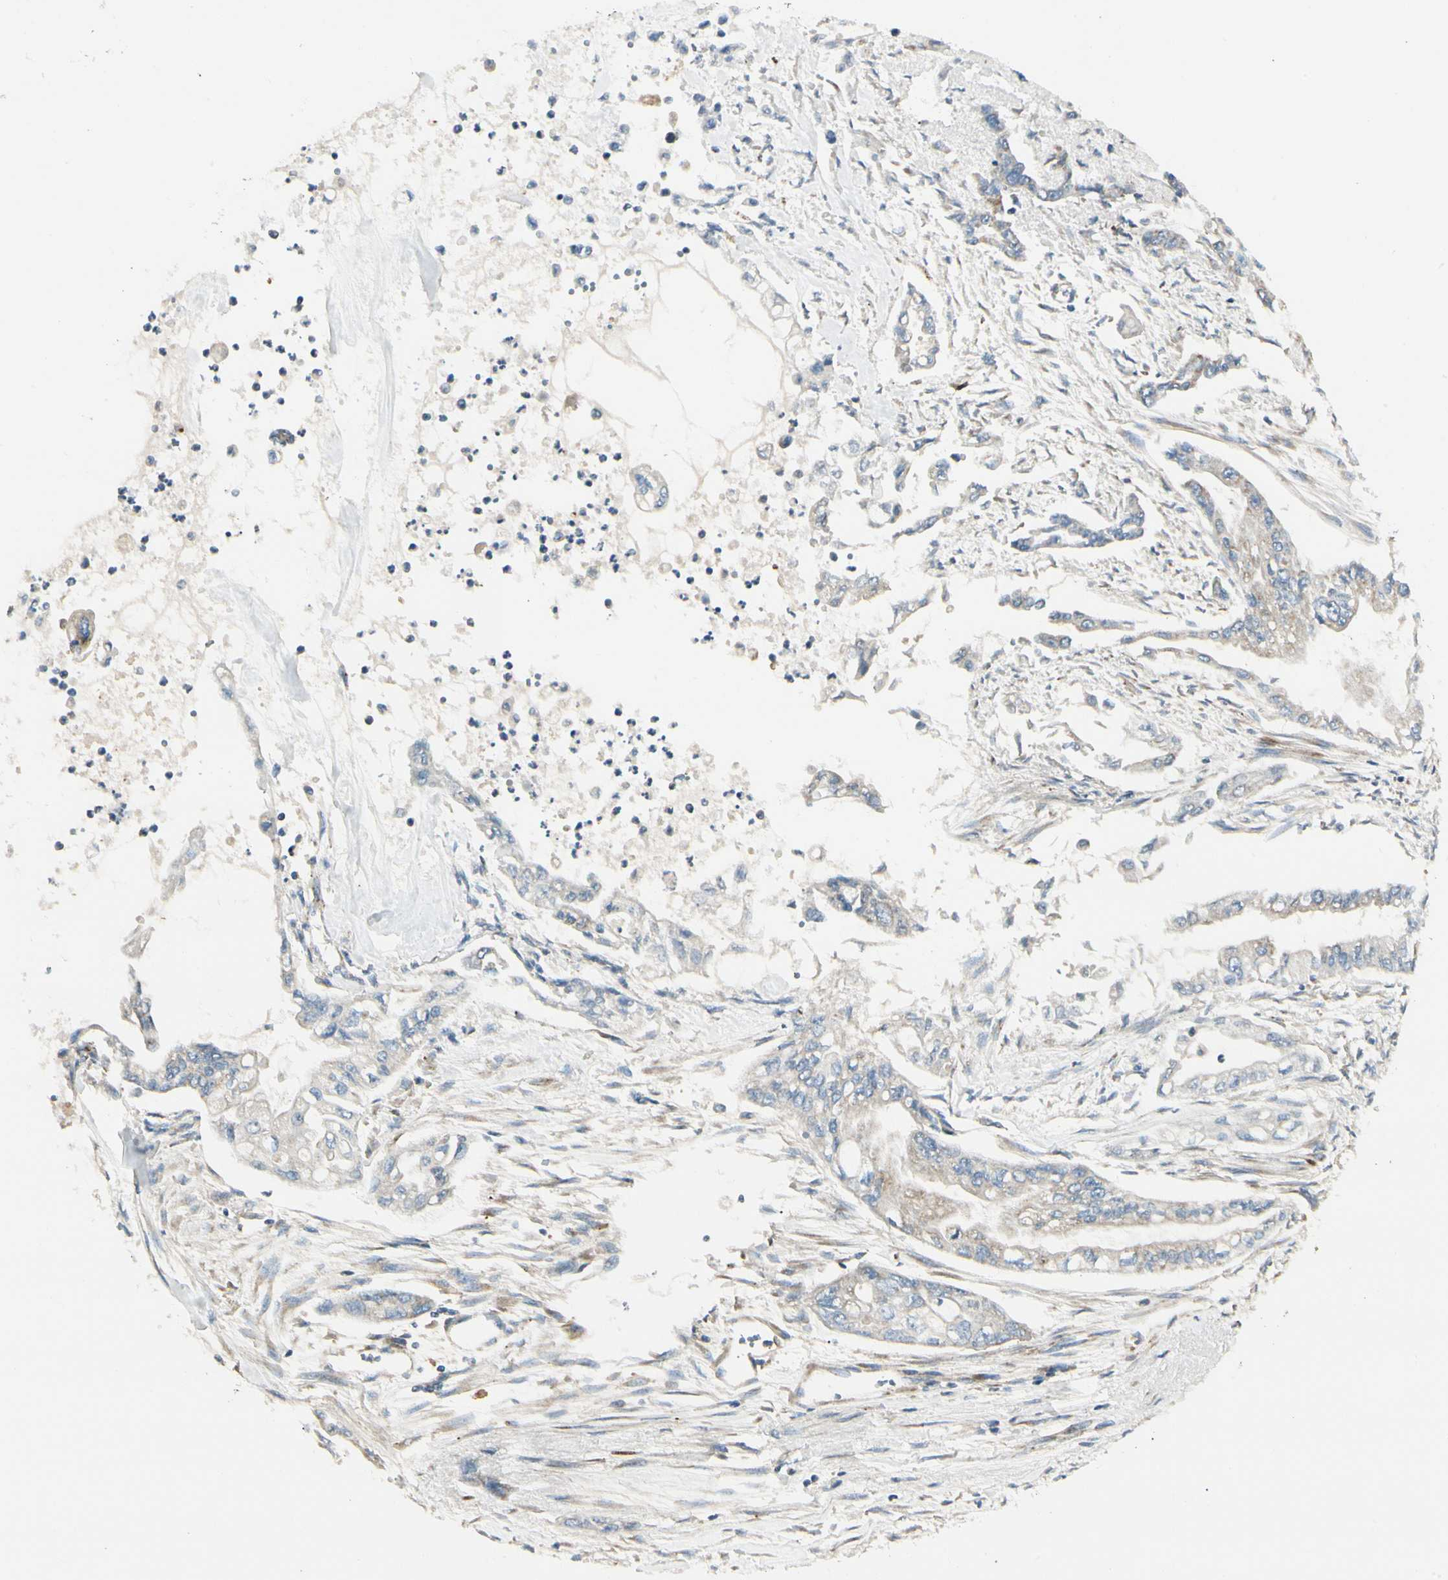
{"staining": {"intensity": "weak", "quantity": ">75%", "location": "cytoplasmic/membranous"}, "tissue": "pancreatic cancer", "cell_type": "Tumor cells", "image_type": "cancer", "snomed": [{"axis": "morphology", "description": "Normal tissue, NOS"}, {"axis": "topography", "description": "Pancreas"}], "caption": "The histopathology image displays staining of pancreatic cancer, revealing weak cytoplasmic/membranous protein expression (brown color) within tumor cells.", "gene": "MRPL9", "patient": {"sex": "male", "age": 42}}